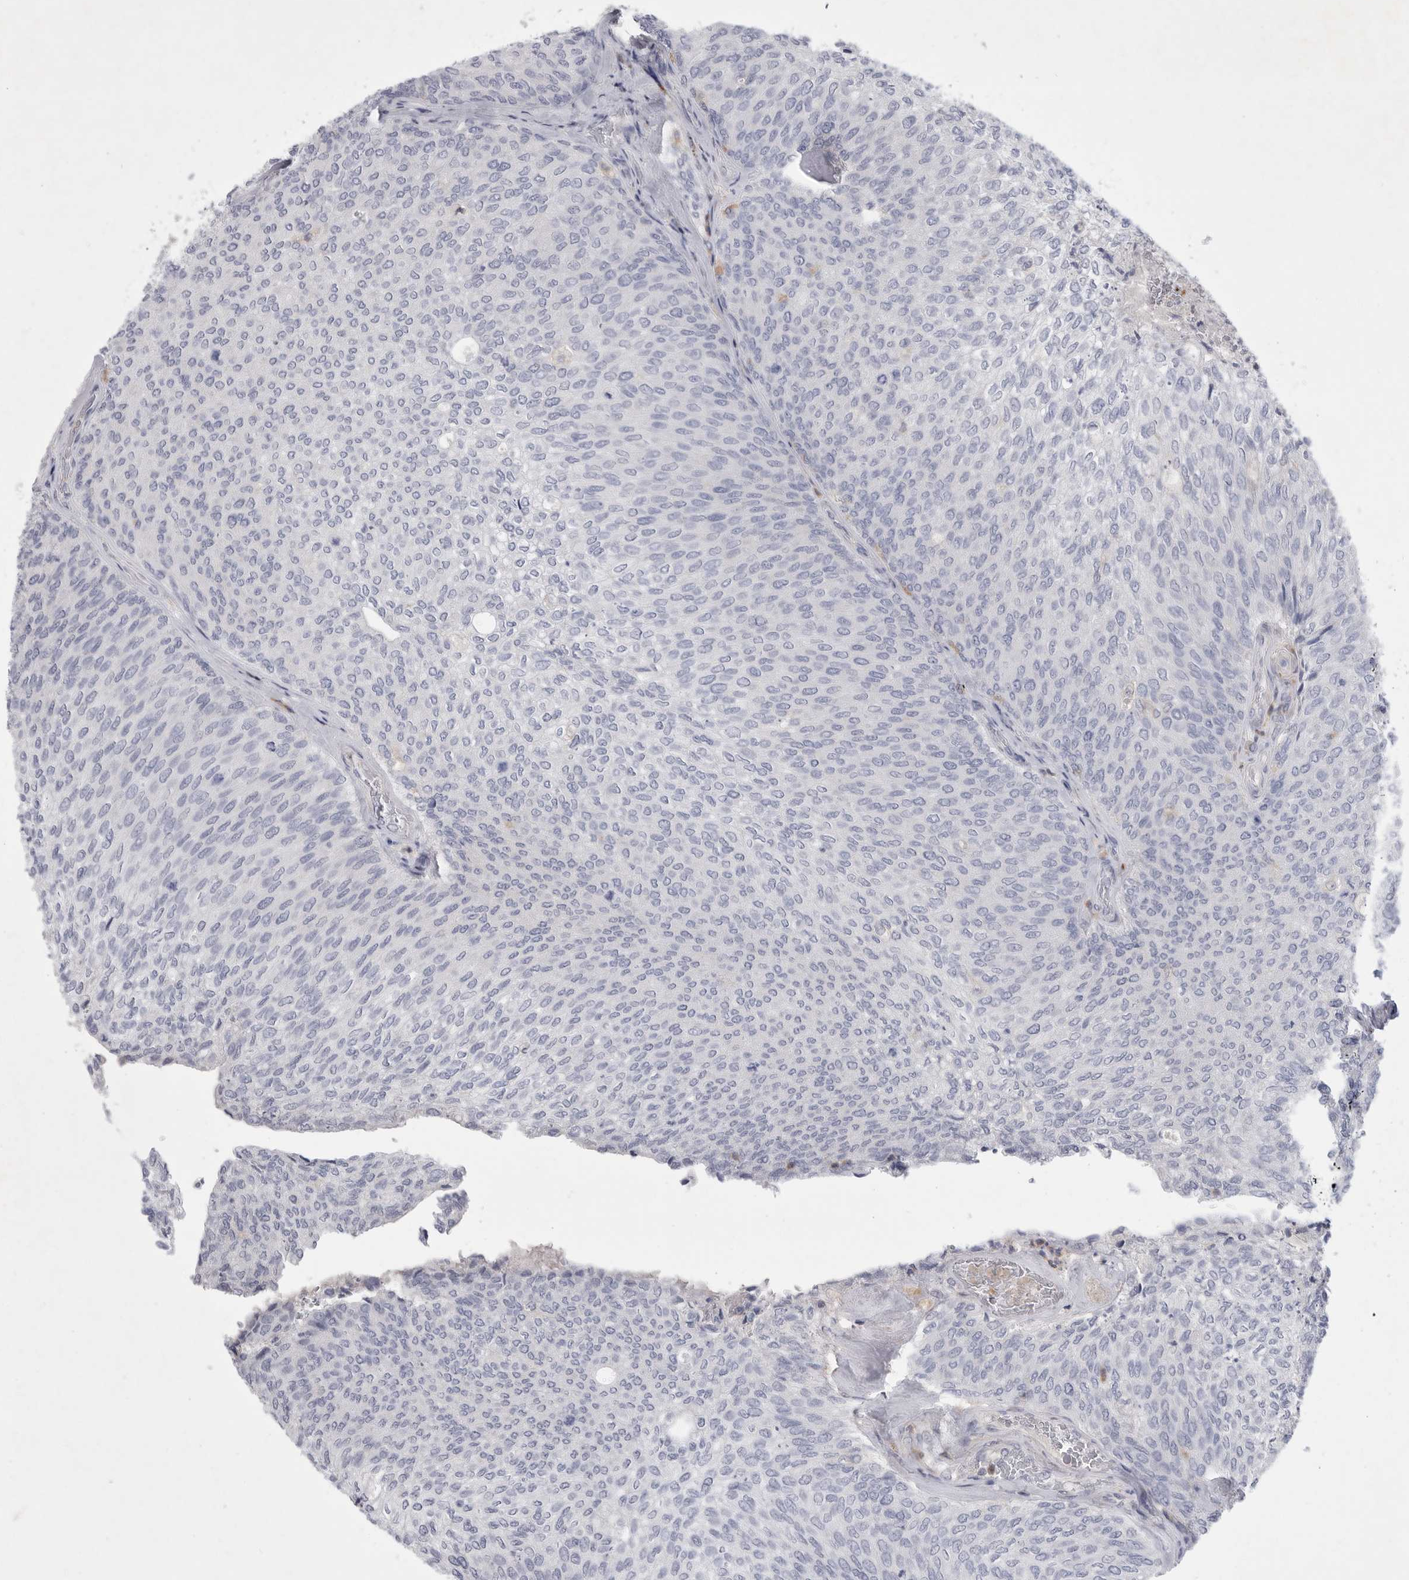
{"staining": {"intensity": "negative", "quantity": "none", "location": "none"}, "tissue": "urothelial cancer", "cell_type": "Tumor cells", "image_type": "cancer", "snomed": [{"axis": "morphology", "description": "Urothelial carcinoma, Low grade"}, {"axis": "topography", "description": "Urinary bladder"}], "caption": "Low-grade urothelial carcinoma stained for a protein using IHC exhibits no expression tumor cells.", "gene": "SIGLEC10", "patient": {"sex": "female", "age": 79}}